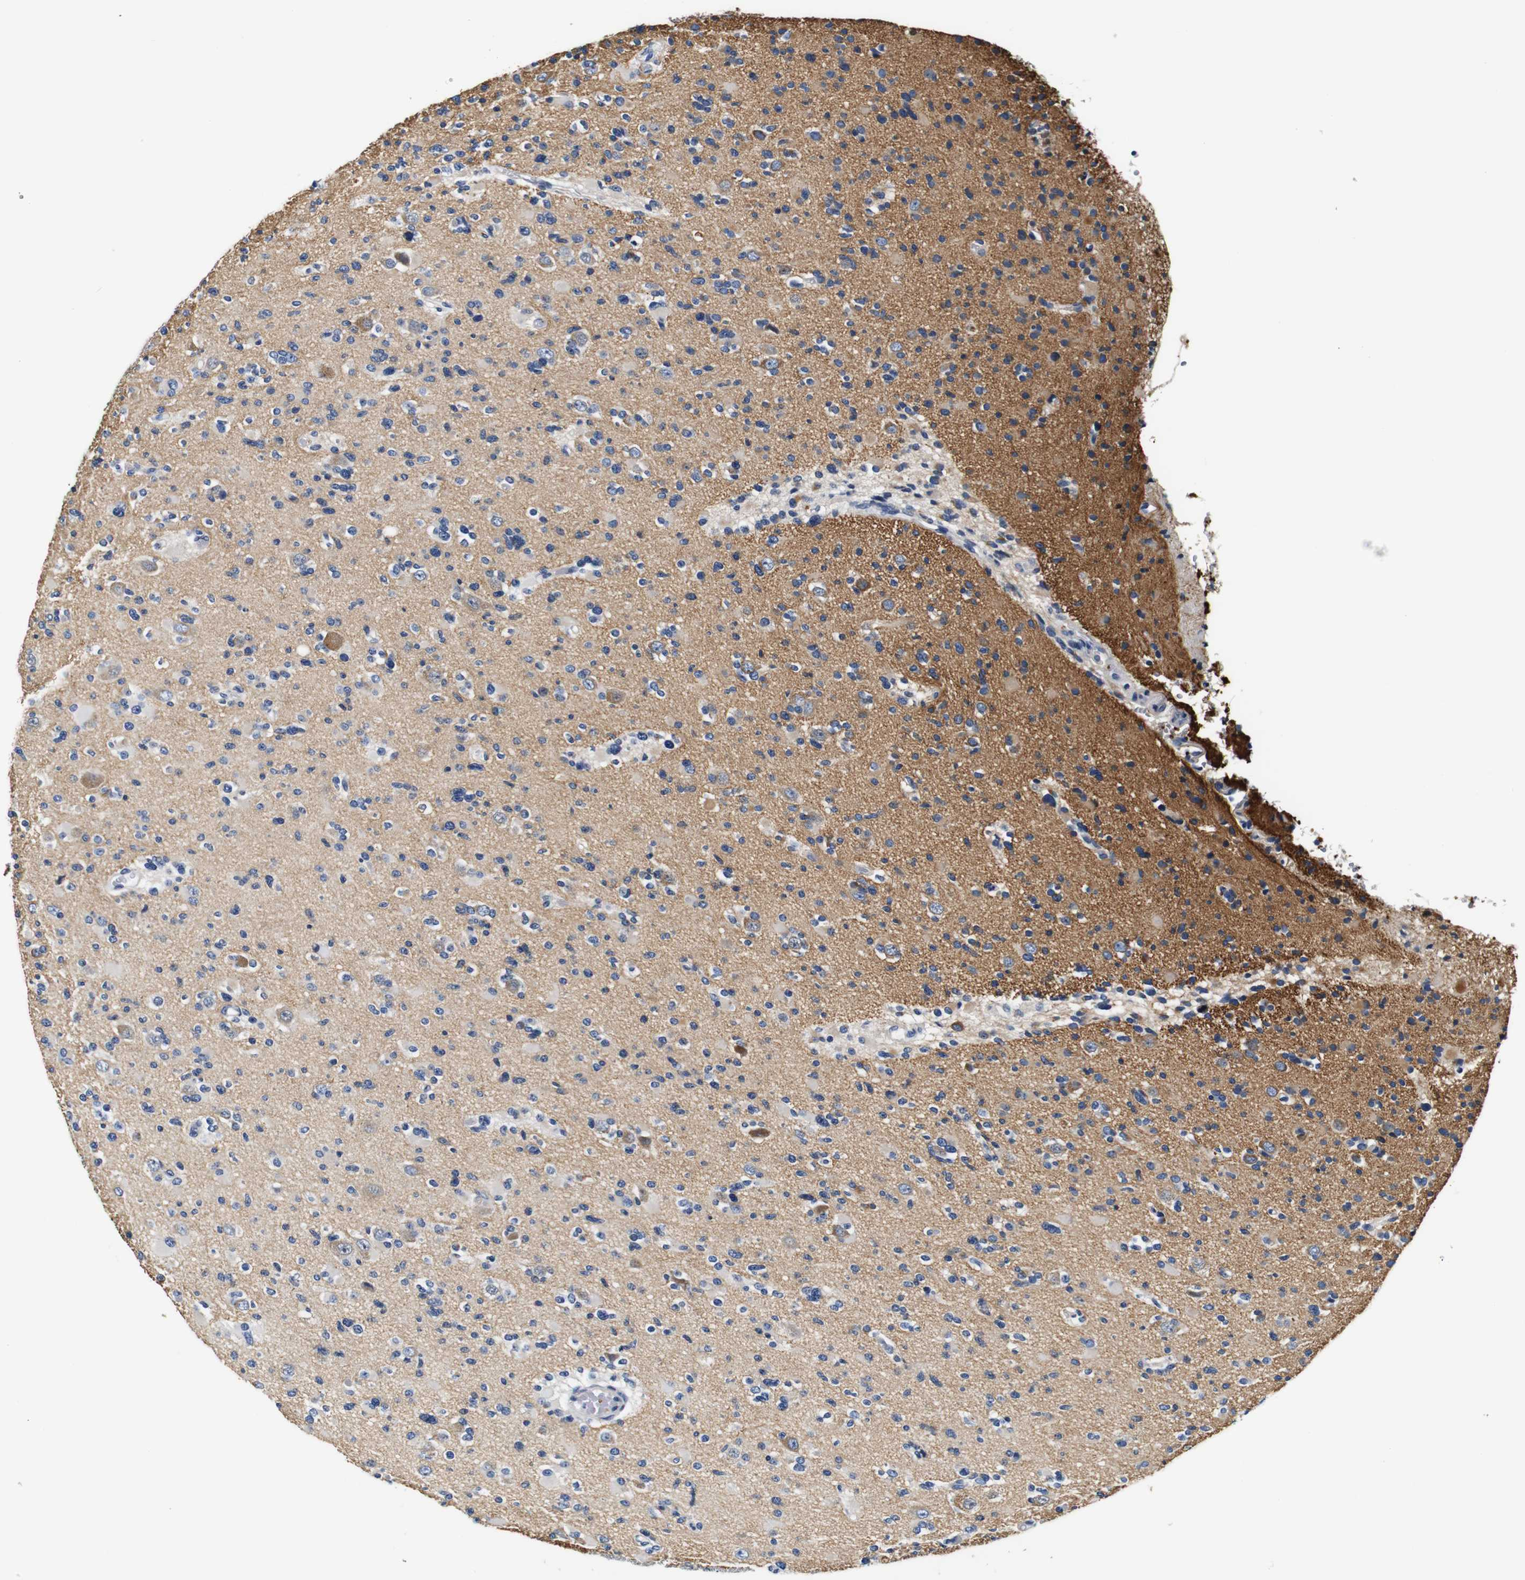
{"staining": {"intensity": "weak", "quantity": "<25%", "location": "cytoplasmic/membranous"}, "tissue": "glioma", "cell_type": "Tumor cells", "image_type": "cancer", "snomed": [{"axis": "morphology", "description": "Glioma, malignant, Low grade"}, {"axis": "topography", "description": "Brain"}], "caption": "The micrograph shows no staining of tumor cells in glioma. (Stains: DAB (3,3'-diaminobenzidine) immunohistochemistry (IHC) with hematoxylin counter stain, Microscopy: brightfield microscopy at high magnification).", "gene": "GP1BA", "patient": {"sex": "female", "age": 22}}